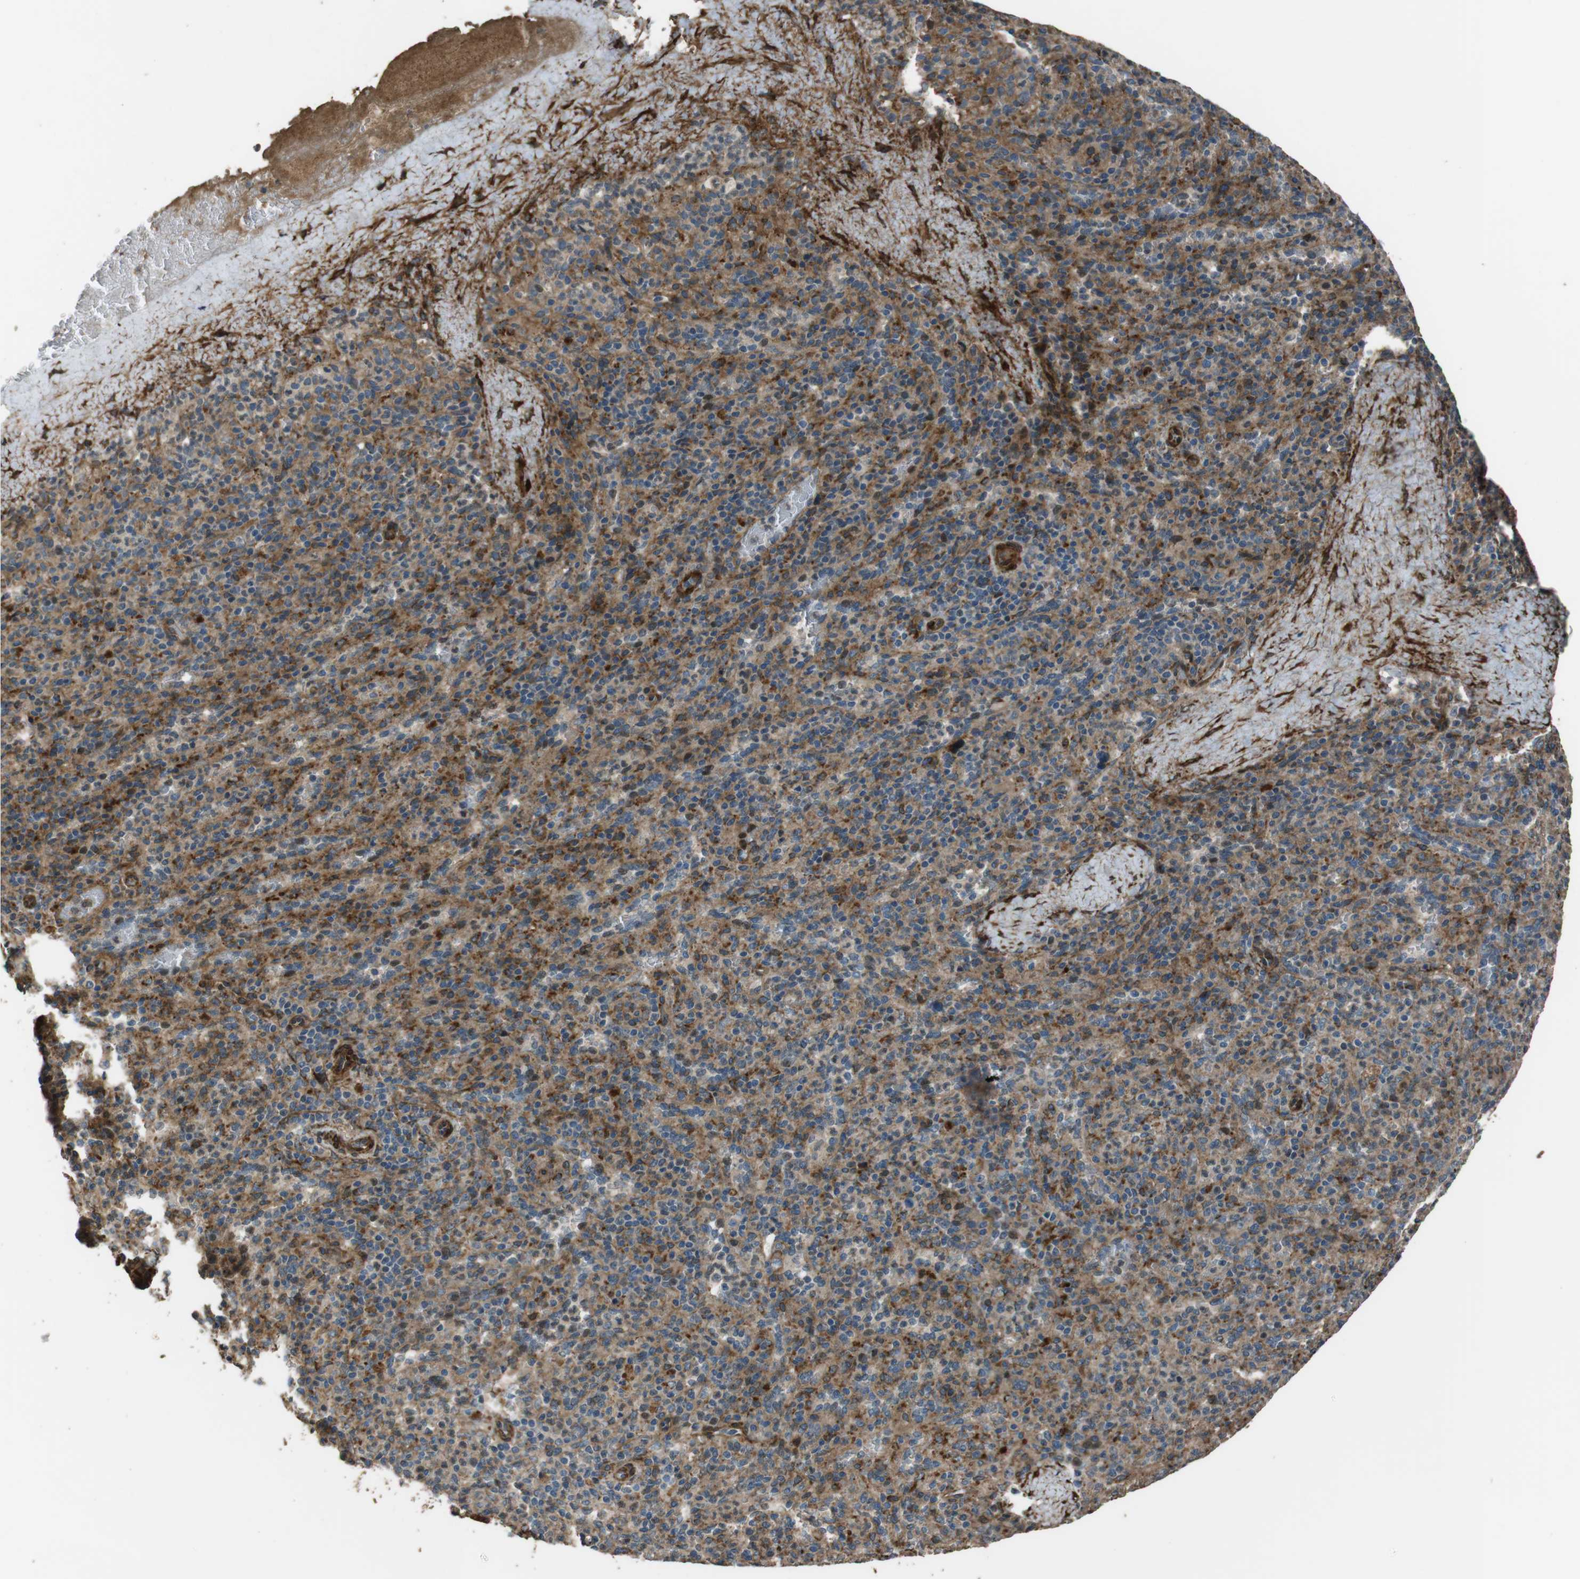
{"staining": {"intensity": "moderate", "quantity": "25%-75%", "location": "cytoplasmic/membranous"}, "tissue": "spleen", "cell_type": "Cells in red pulp", "image_type": "normal", "snomed": [{"axis": "morphology", "description": "Normal tissue, NOS"}, {"axis": "topography", "description": "Spleen"}], "caption": "Immunohistochemical staining of normal human spleen demonstrates 25%-75% levels of moderate cytoplasmic/membranous protein expression in about 25%-75% of cells in red pulp.", "gene": "MSRB3", "patient": {"sex": "male", "age": 36}}